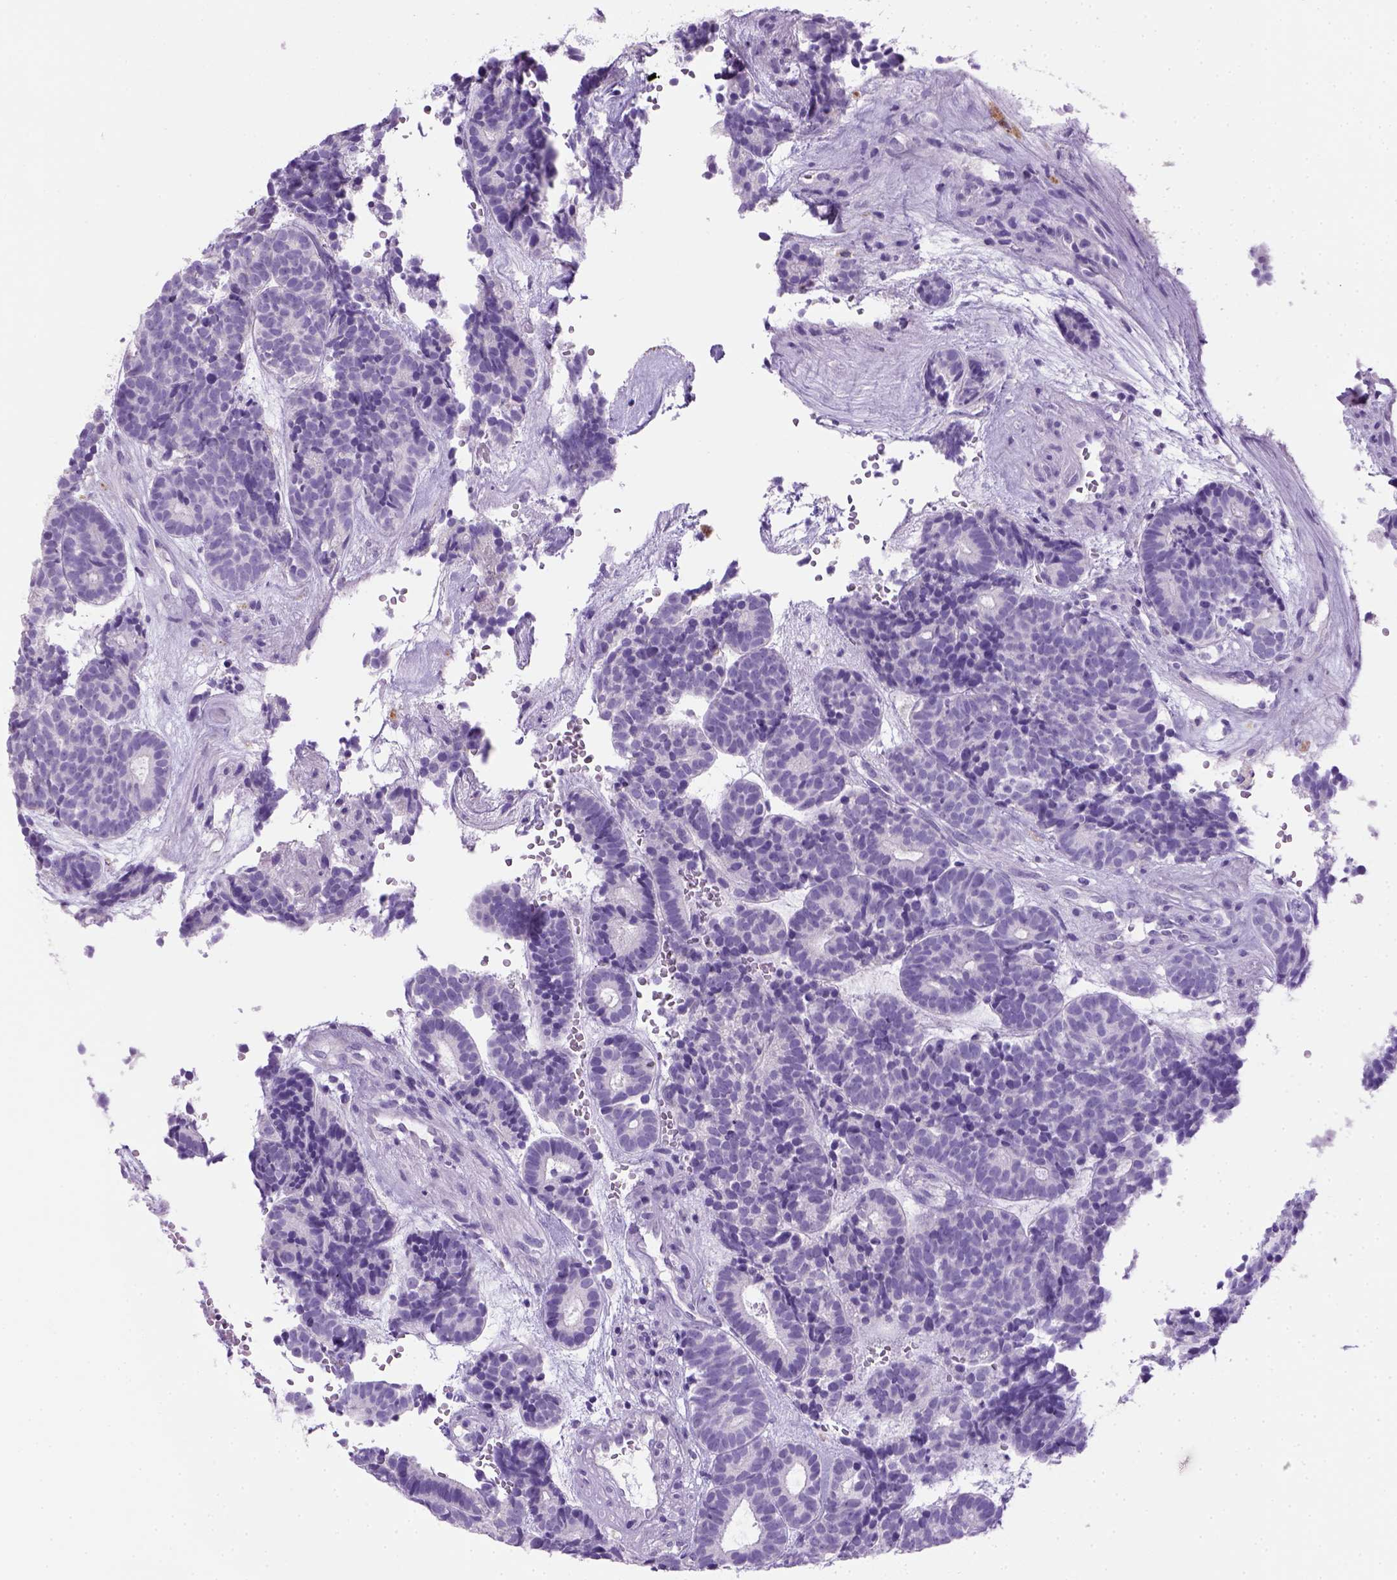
{"staining": {"intensity": "negative", "quantity": "none", "location": "none"}, "tissue": "head and neck cancer", "cell_type": "Tumor cells", "image_type": "cancer", "snomed": [{"axis": "morphology", "description": "Adenocarcinoma, NOS"}, {"axis": "topography", "description": "Head-Neck"}], "caption": "The micrograph shows no staining of tumor cells in adenocarcinoma (head and neck). Brightfield microscopy of IHC stained with DAB (3,3'-diaminobenzidine) (brown) and hematoxylin (blue), captured at high magnification.", "gene": "KRT71", "patient": {"sex": "female", "age": 81}}